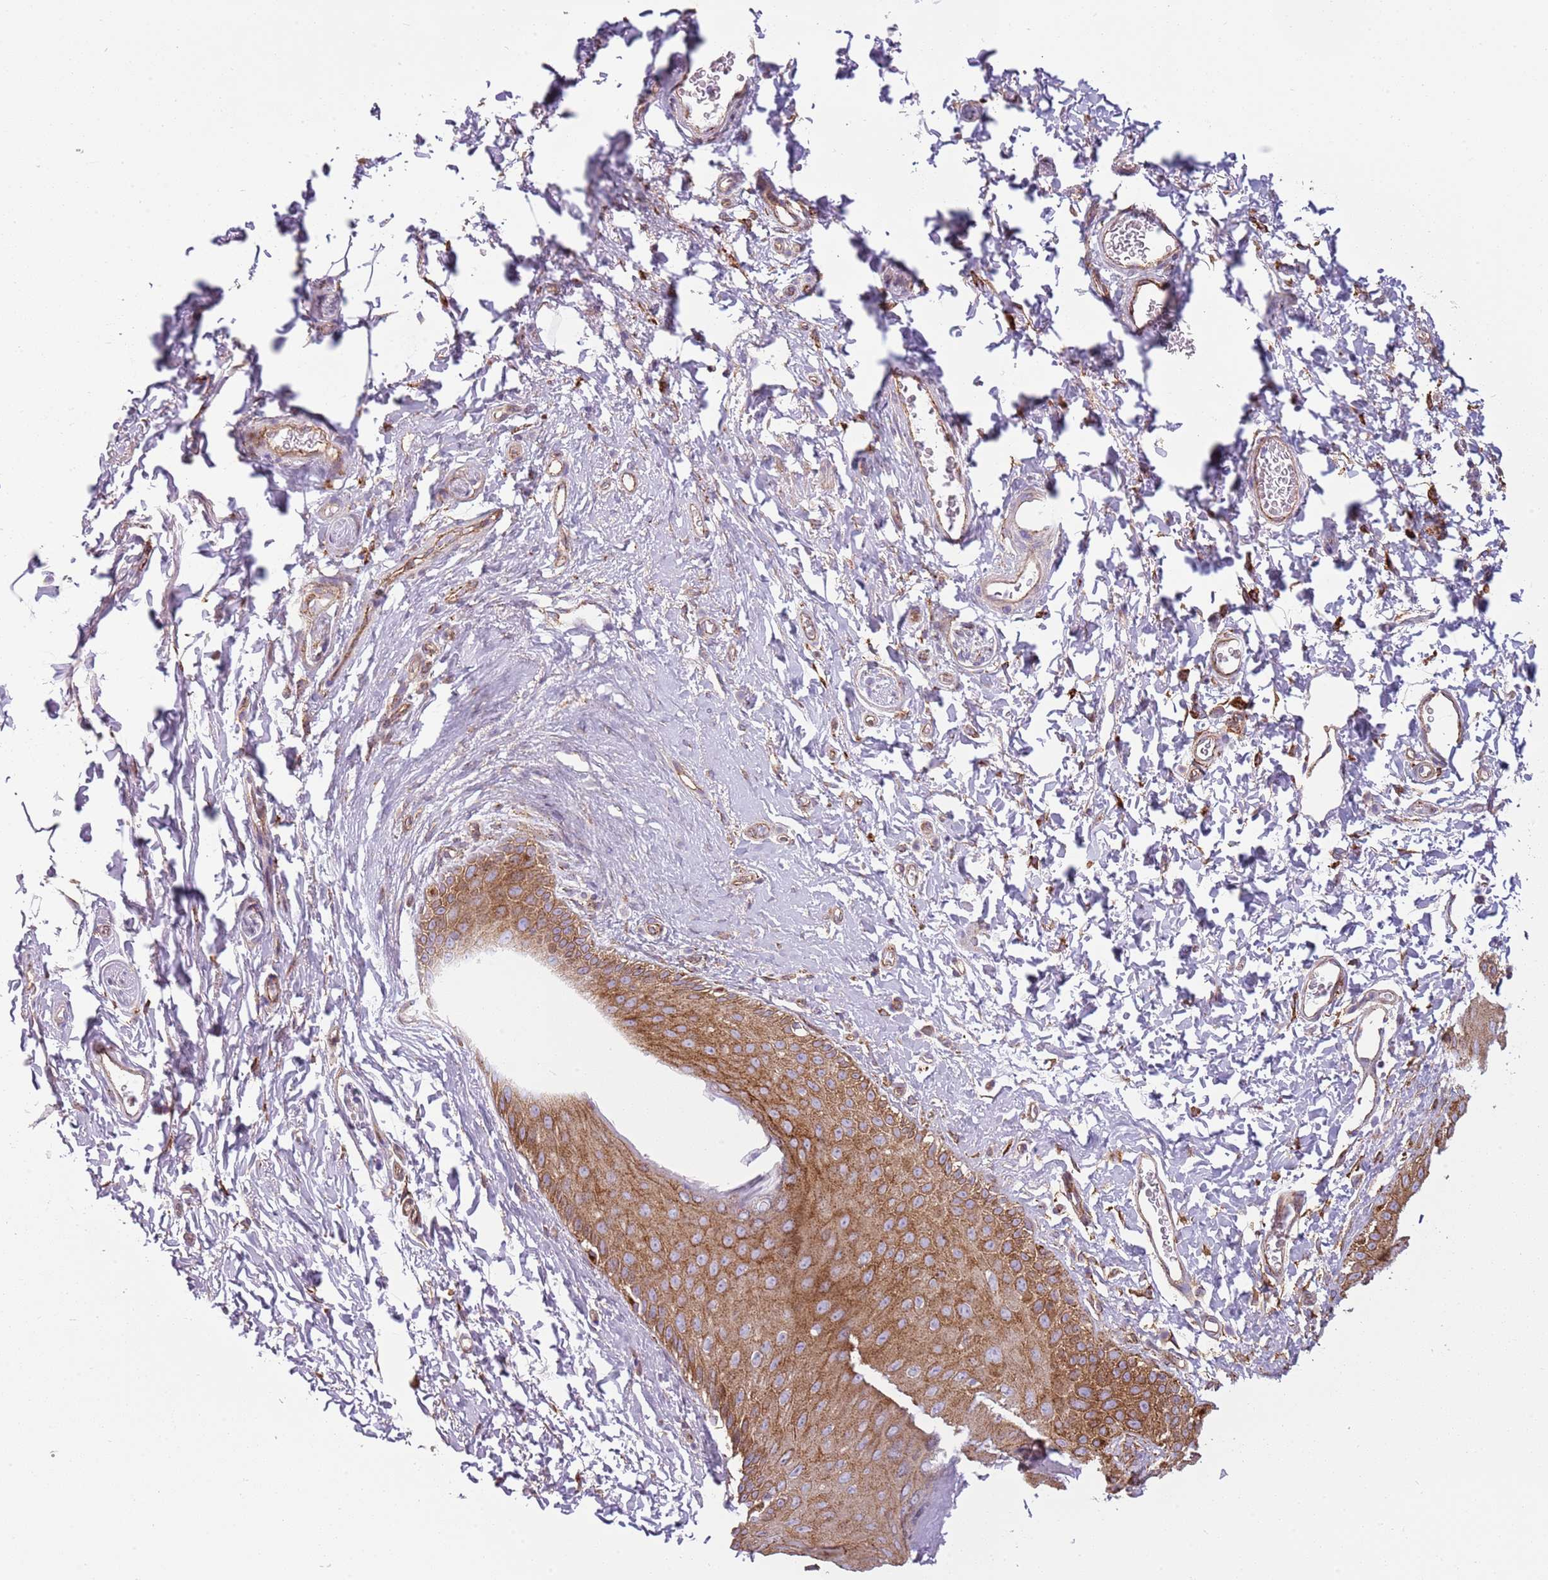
{"staining": {"intensity": "strong", "quantity": ">75%", "location": "cytoplasmic/membranous"}, "tissue": "skin", "cell_type": "Epidermal cells", "image_type": "normal", "snomed": [{"axis": "morphology", "description": "Normal tissue, NOS"}, {"axis": "topography", "description": "Anal"}], "caption": "The immunohistochemical stain labels strong cytoplasmic/membranous staining in epidermal cells of unremarkable skin. The staining is performed using DAB brown chromogen to label protein expression. The nuclei are counter-stained blue using hematoxylin.", "gene": "SNX1", "patient": {"sex": "male", "age": 44}}